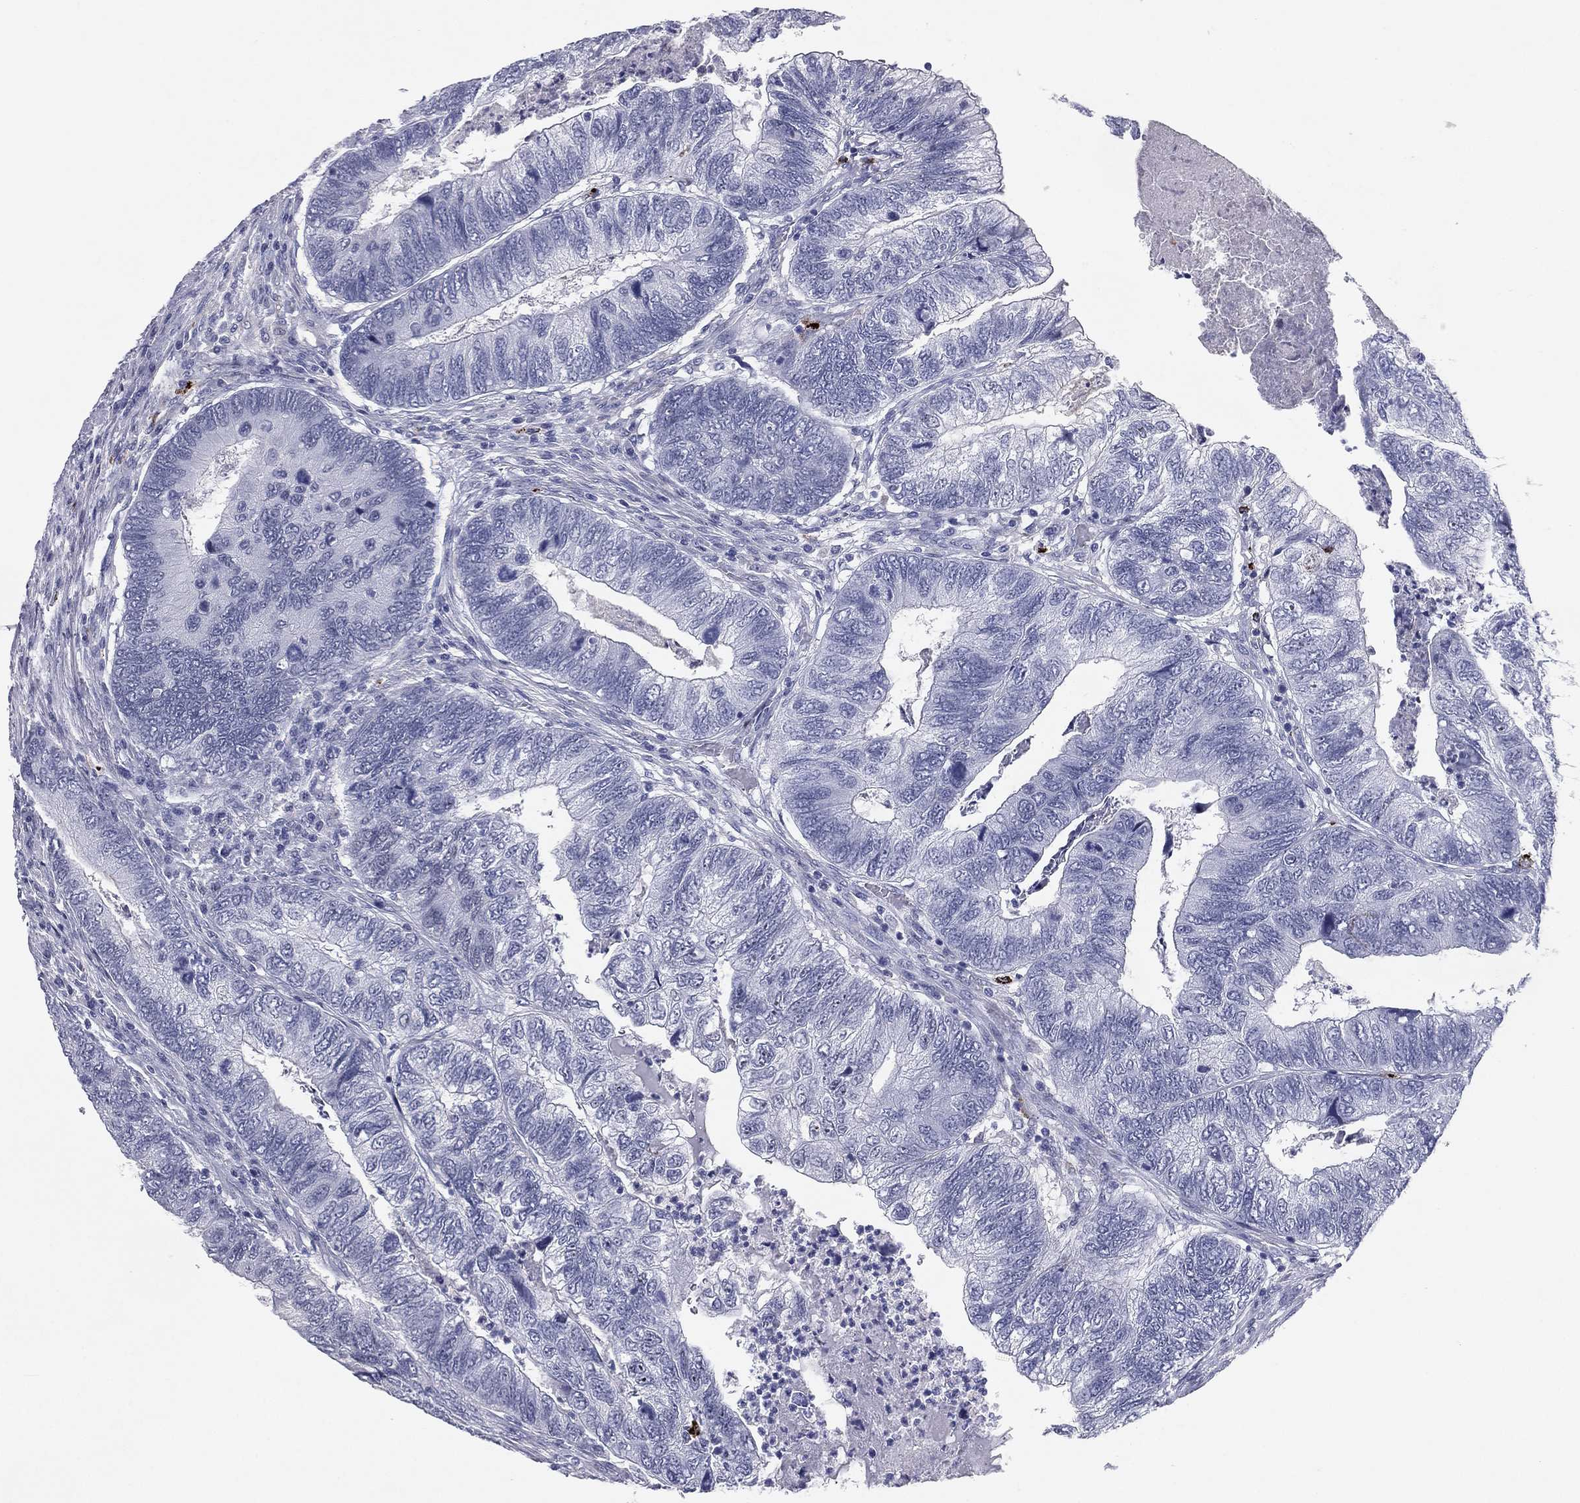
{"staining": {"intensity": "negative", "quantity": "none", "location": "none"}, "tissue": "colorectal cancer", "cell_type": "Tumor cells", "image_type": "cancer", "snomed": [{"axis": "morphology", "description": "Adenocarcinoma, NOS"}, {"axis": "topography", "description": "Colon"}], "caption": "Colorectal cancer (adenocarcinoma) was stained to show a protein in brown. There is no significant expression in tumor cells.", "gene": "HLA-DOA", "patient": {"sex": "female", "age": 67}}